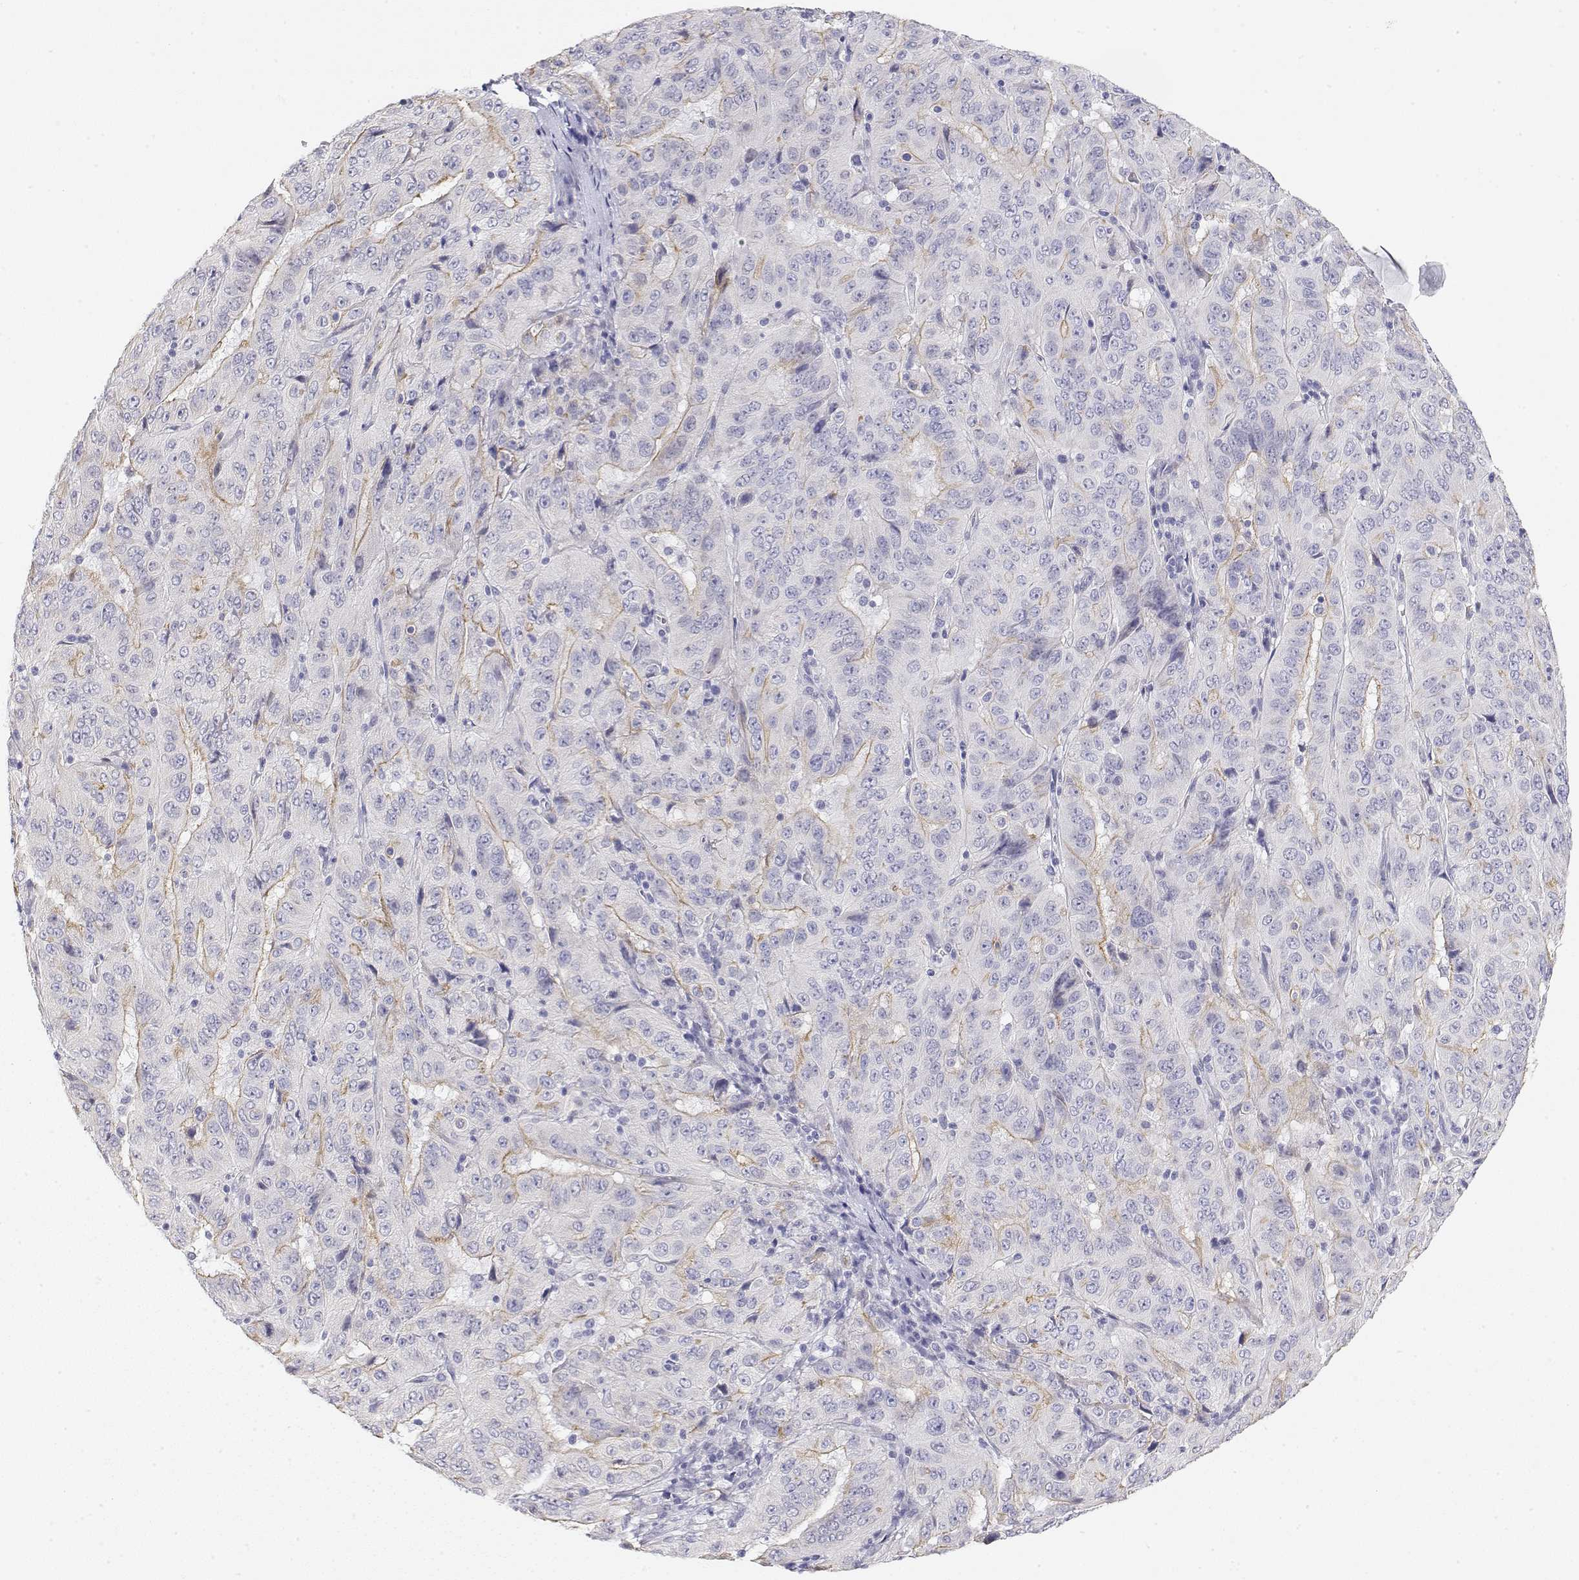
{"staining": {"intensity": "moderate", "quantity": "<25%", "location": "cytoplasmic/membranous"}, "tissue": "pancreatic cancer", "cell_type": "Tumor cells", "image_type": "cancer", "snomed": [{"axis": "morphology", "description": "Adenocarcinoma, NOS"}, {"axis": "topography", "description": "Pancreas"}], "caption": "Human pancreatic cancer (adenocarcinoma) stained with a brown dye demonstrates moderate cytoplasmic/membranous positive staining in about <25% of tumor cells.", "gene": "MISP", "patient": {"sex": "male", "age": 63}}